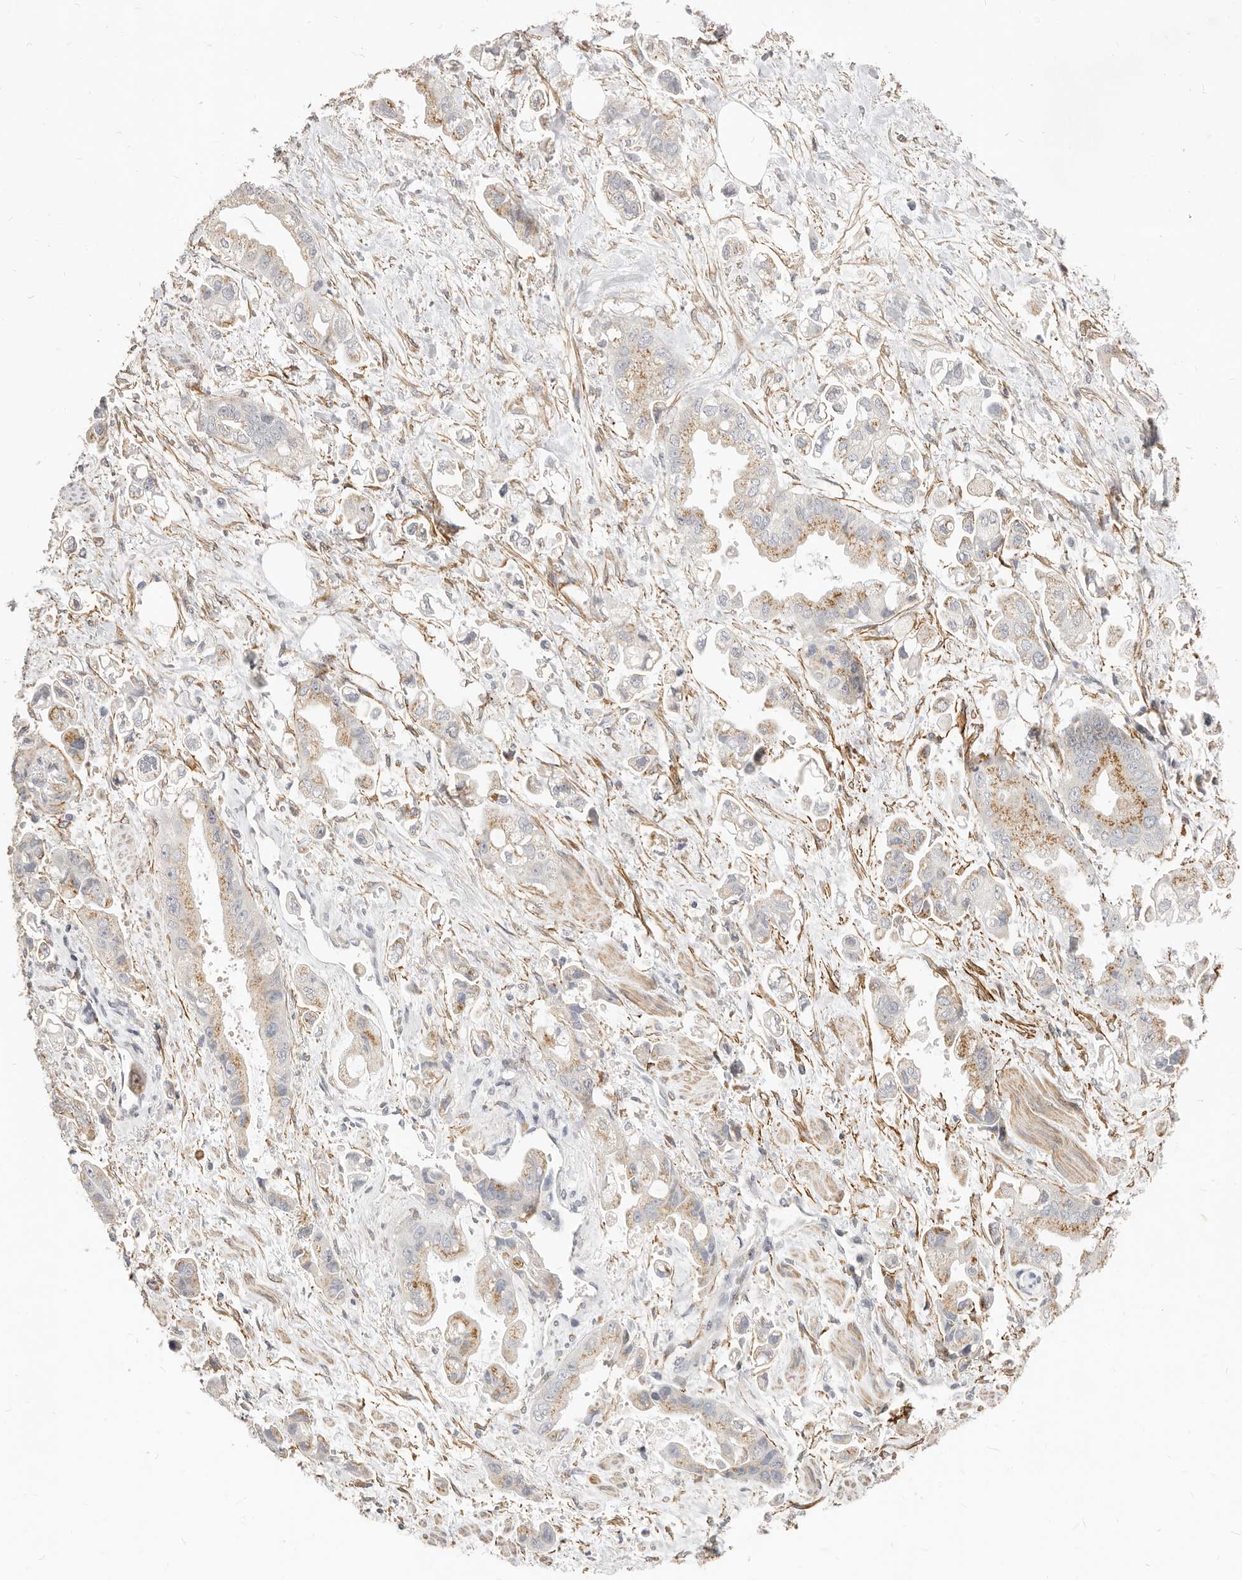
{"staining": {"intensity": "moderate", "quantity": ">75%", "location": "cytoplasmic/membranous"}, "tissue": "stomach cancer", "cell_type": "Tumor cells", "image_type": "cancer", "snomed": [{"axis": "morphology", "description": "Adenocarcinoma, NOS"}, {"axis": "topography", "description": "Stomach"}], "caption": "A medium amount of moderate cytoplasmic/membranous positivity is seen in approximately >75% of tumor cells in adenocarcinoma (stomach) tissue.", "gene": "RABAC1", "patient": {"sex": "male", "age": 62}}